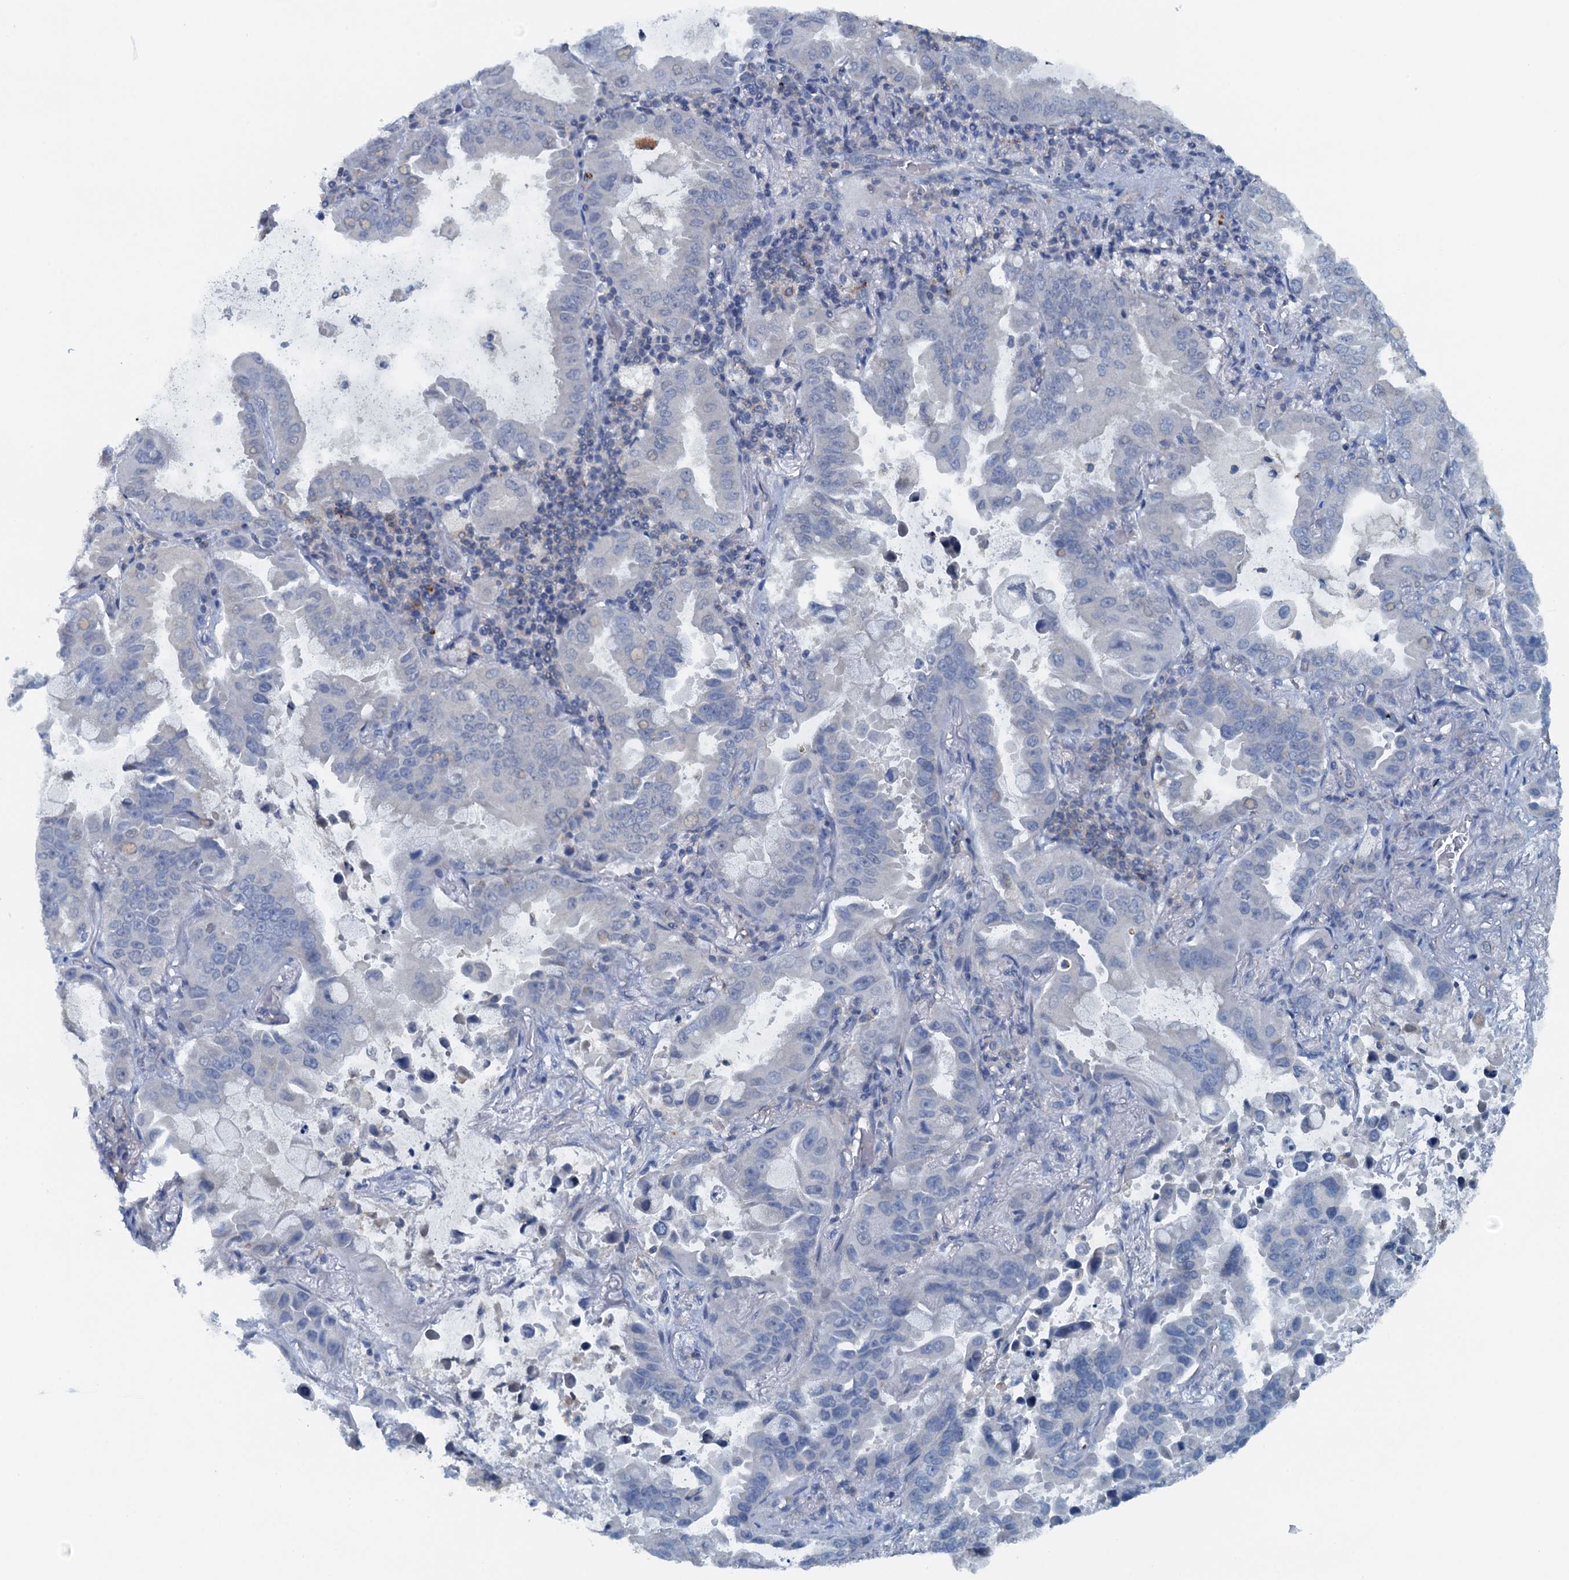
{"staining": {"intensity": "negative", "quantity": "none", "location": "none"}, "tissue": "lung cancer", "cell_type": "Tumor cells", "image_type": "cancer", "snomed": [{"axis": "morphology", "description": "Adenocarcinoma, NOS"}, {"axis": "topography", "description": "Lung"}], "caption": "The image demonstrates no significant positivity in tumor cells of lung cancer. (DAB (3,3'-diaminobenzidine) immunohistochemistry, high magnification).", "gene": "THAP10", "patient": {"sex": "male", "age": 64}}